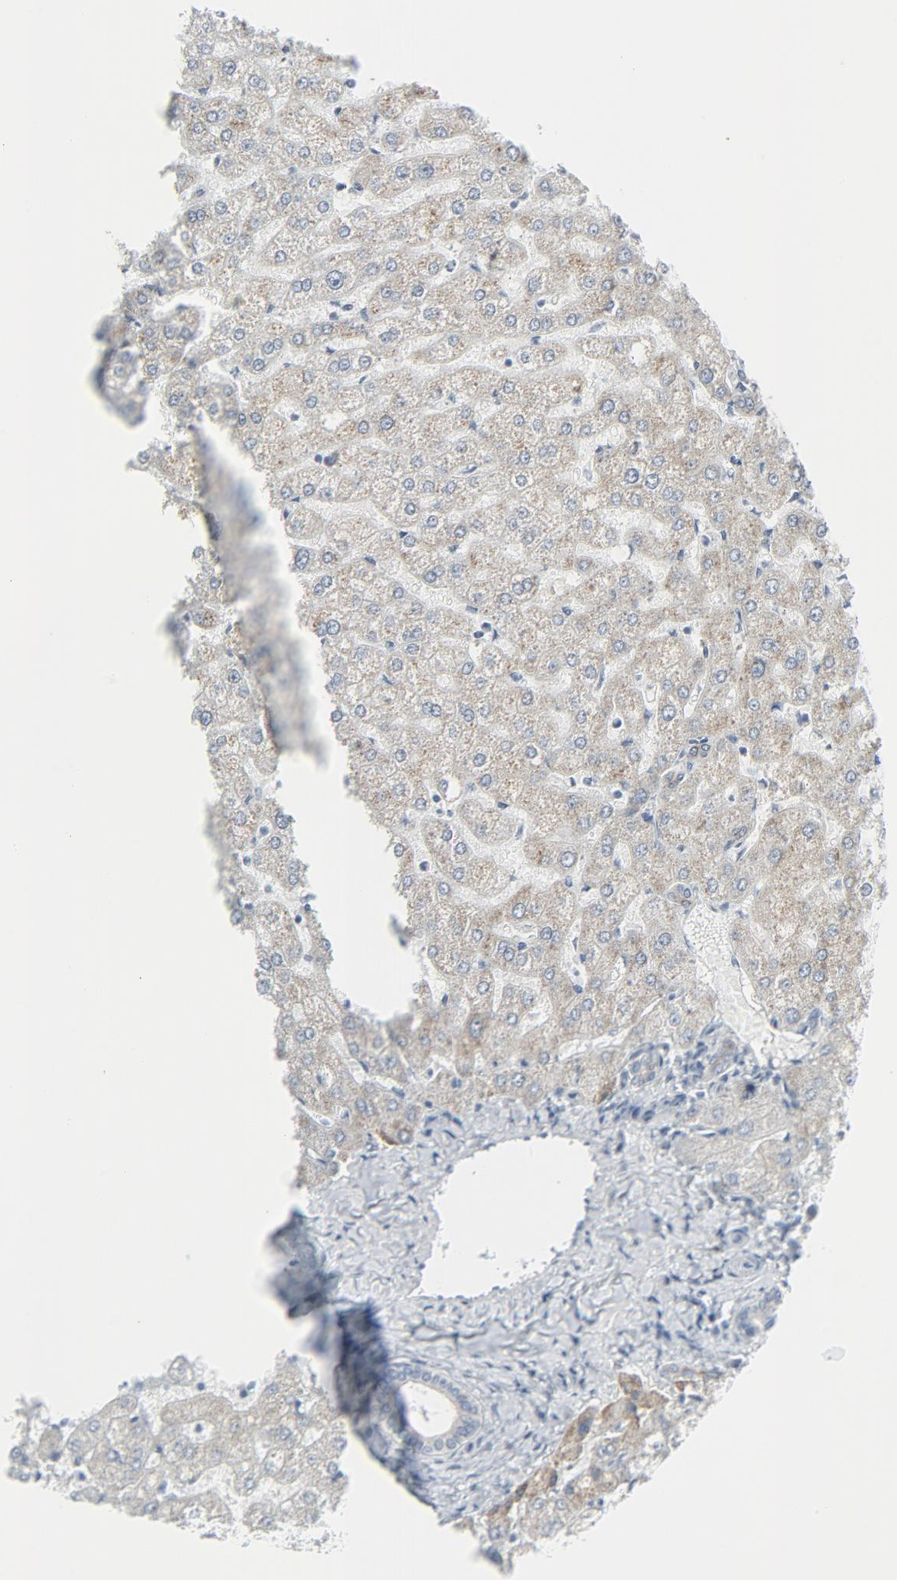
{"staining": {"intensity": "weak", "quantity": "25%-75%", "location": "cytoplasmic/membranous"}, "tissue": "liver", "cell_type": "Cholangiocytes", "image_type": "normal", "snomed": [{"axis": "morphology", "description": "Normal tissue, NOS"}, {"axis": "morphology", "description": "Fibrosis, NOS"}, {"axis": "topography", "description": "Liver"}], "caption": "Brown immunohistochemical staining in normal human liver displays weak cytoplasmic/membranous positivity in about 25%-75% of cholangiocytes. (DAB (3,3'-diaminobenzidine) IHC, brown staining for protein, blue staining for nuclei).", "gene": "FGFR3", "patient": {"sex": "female", "age": 29}}